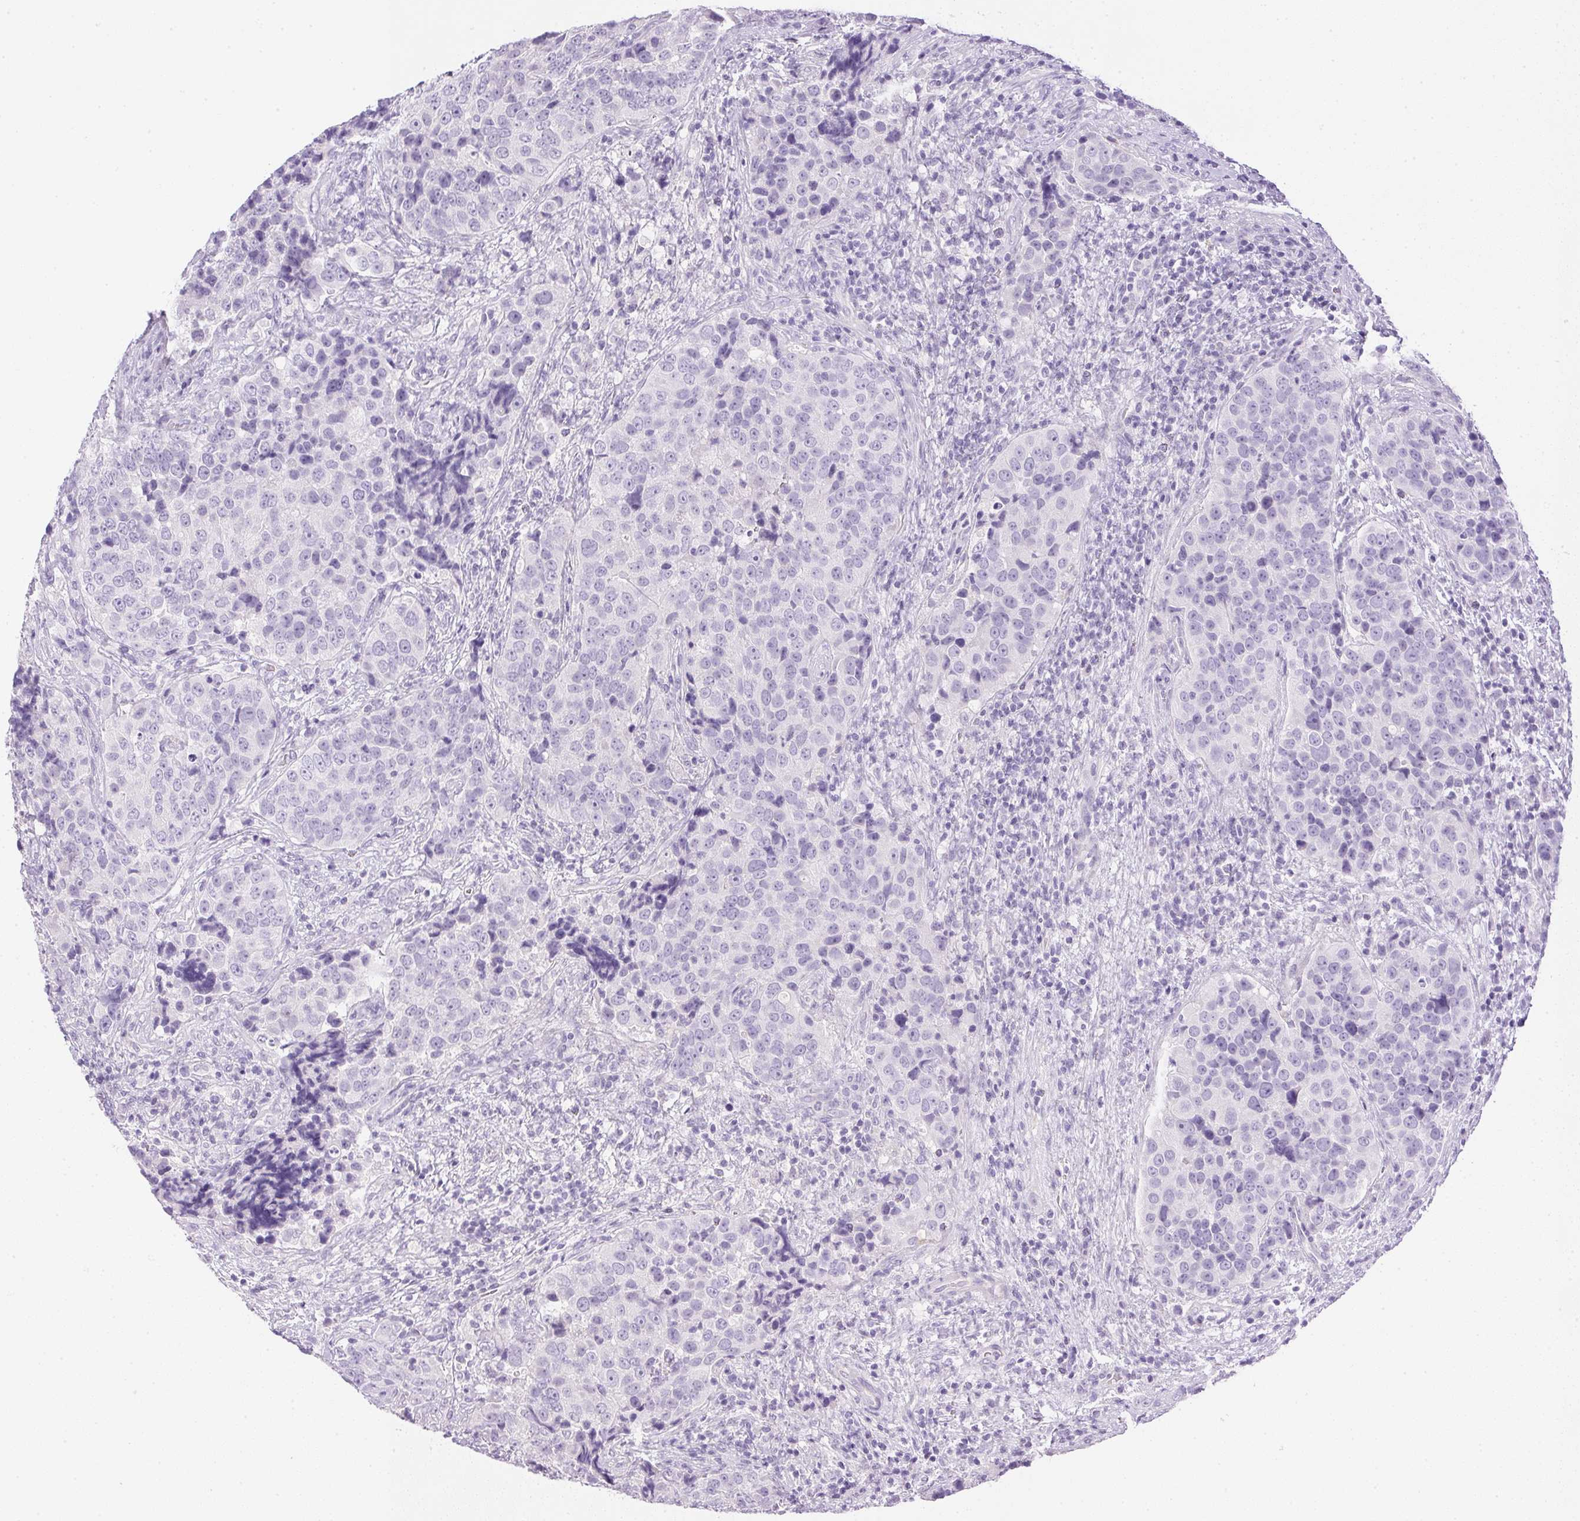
{"staining": {"intensity": "negative", "quantity": "none", "location": "none"}, "tissue": "urothelial cancer", "cell_type": "Tumor cells", "image_type": "cancer", "snomed": [{"axis": "morphology", "description": "Urothelial carcinoma, NOS"}, {"axis": "topography", "description": "Urinary bladder"}], "caption": "DAB immunohistochemical staining of human transitional cell carcinoma displays no significant staining in tumor cells.", "gene": "CTRL", "patient": {"sex": "male", "age": 52}}